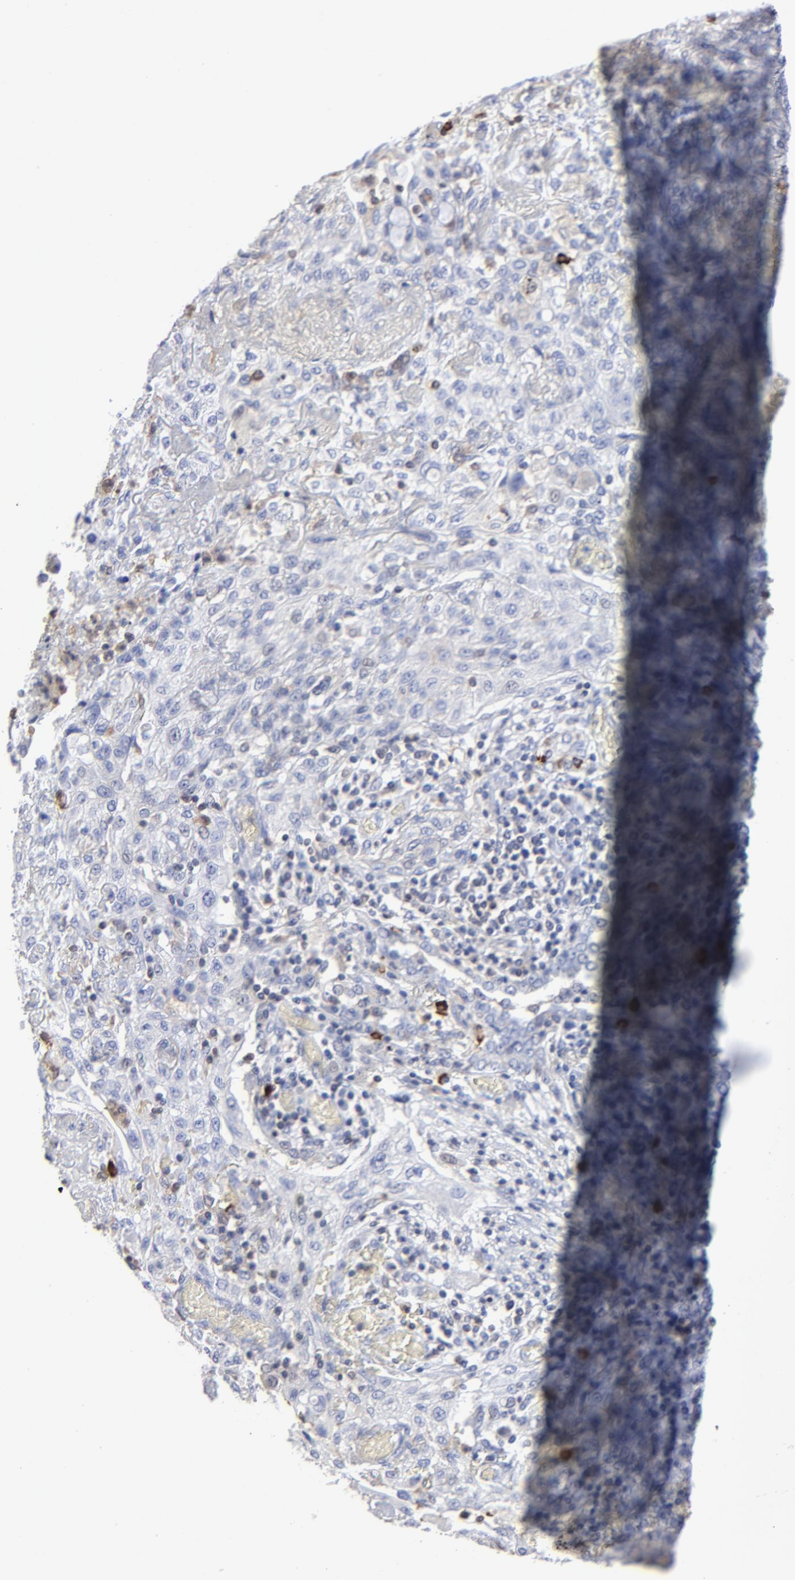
{"staining": {"intensity": "negative", "quantity": "none", "location": "none"}, "tissue": "lung cancer", "cell_type": "Tumor cells", "image_type": "cancer", "snomed": [{"axis": "morphology", "description": "Squamous cell carcinoma, NOS"}, {"axis": "topography", "description": "Lung"}], "caption": "Immunohistochemical staining of lung cancer (squamous cell carcinoma) displays no significant expression in tumor cells.", "gene": "TBXT", "patient": {"sex": "female", "age": 47}}